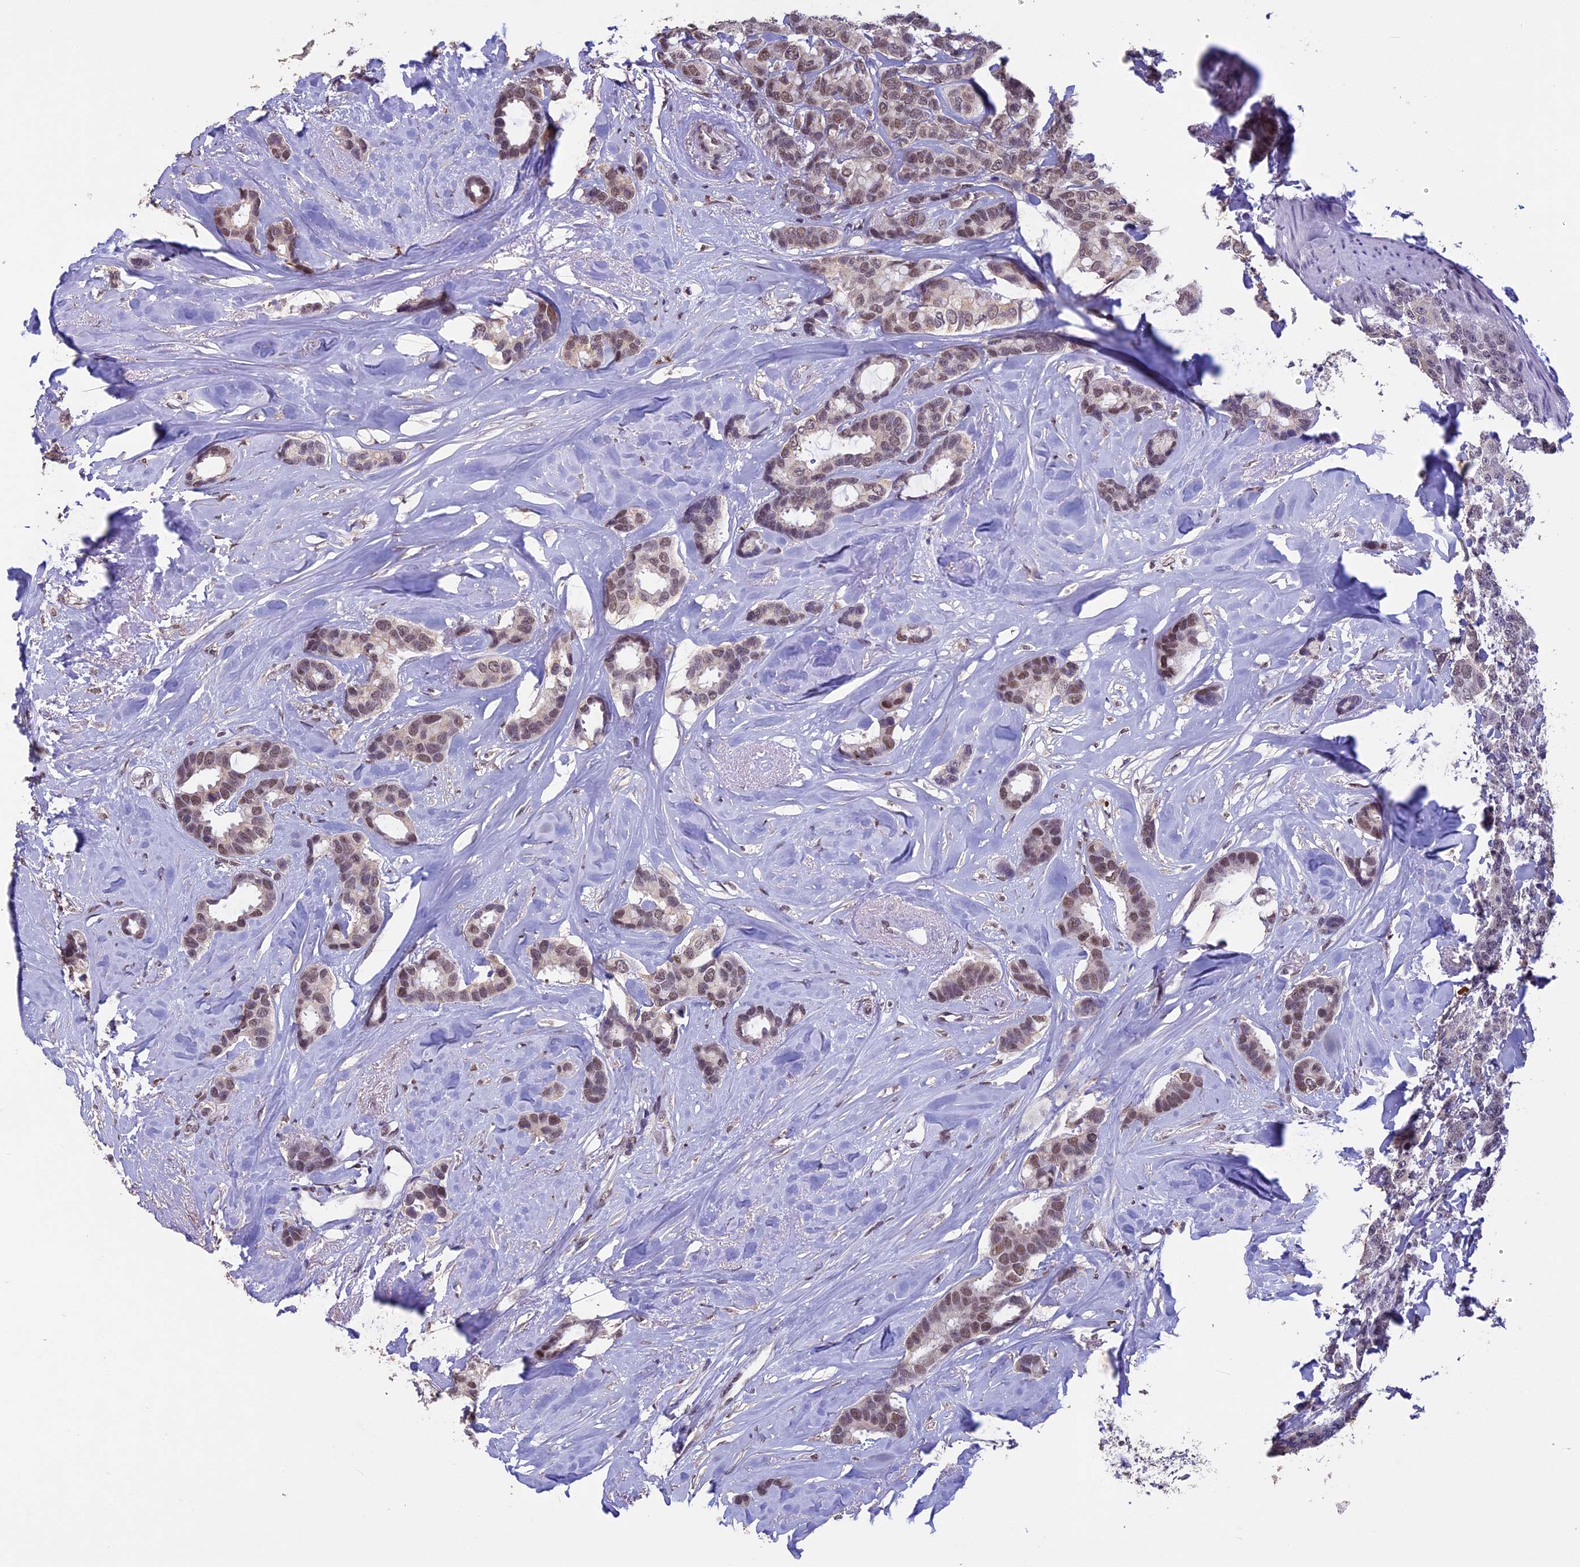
{"staining": {"intensity": "moderate", "quantity": ">75%", "location": "nuclear"}, "tissue": "breast cancer", "cell_type": "Tumor cells", "image_type": "cancer", "snomed": [{"axis": "morphology", "description": "Duct carcinoma"}, {"axis": "topography", "description": "Breast"}], "caption": "The photomicrograph demonstrates immunohistochemical staining of breast cancer (invasive ductal carcinoma). There is moderate nuclear positivity is identified in approximately >75% of tumor cells.", "gene": "RNF40", "patient": {"sex": "female", "age": 87}}